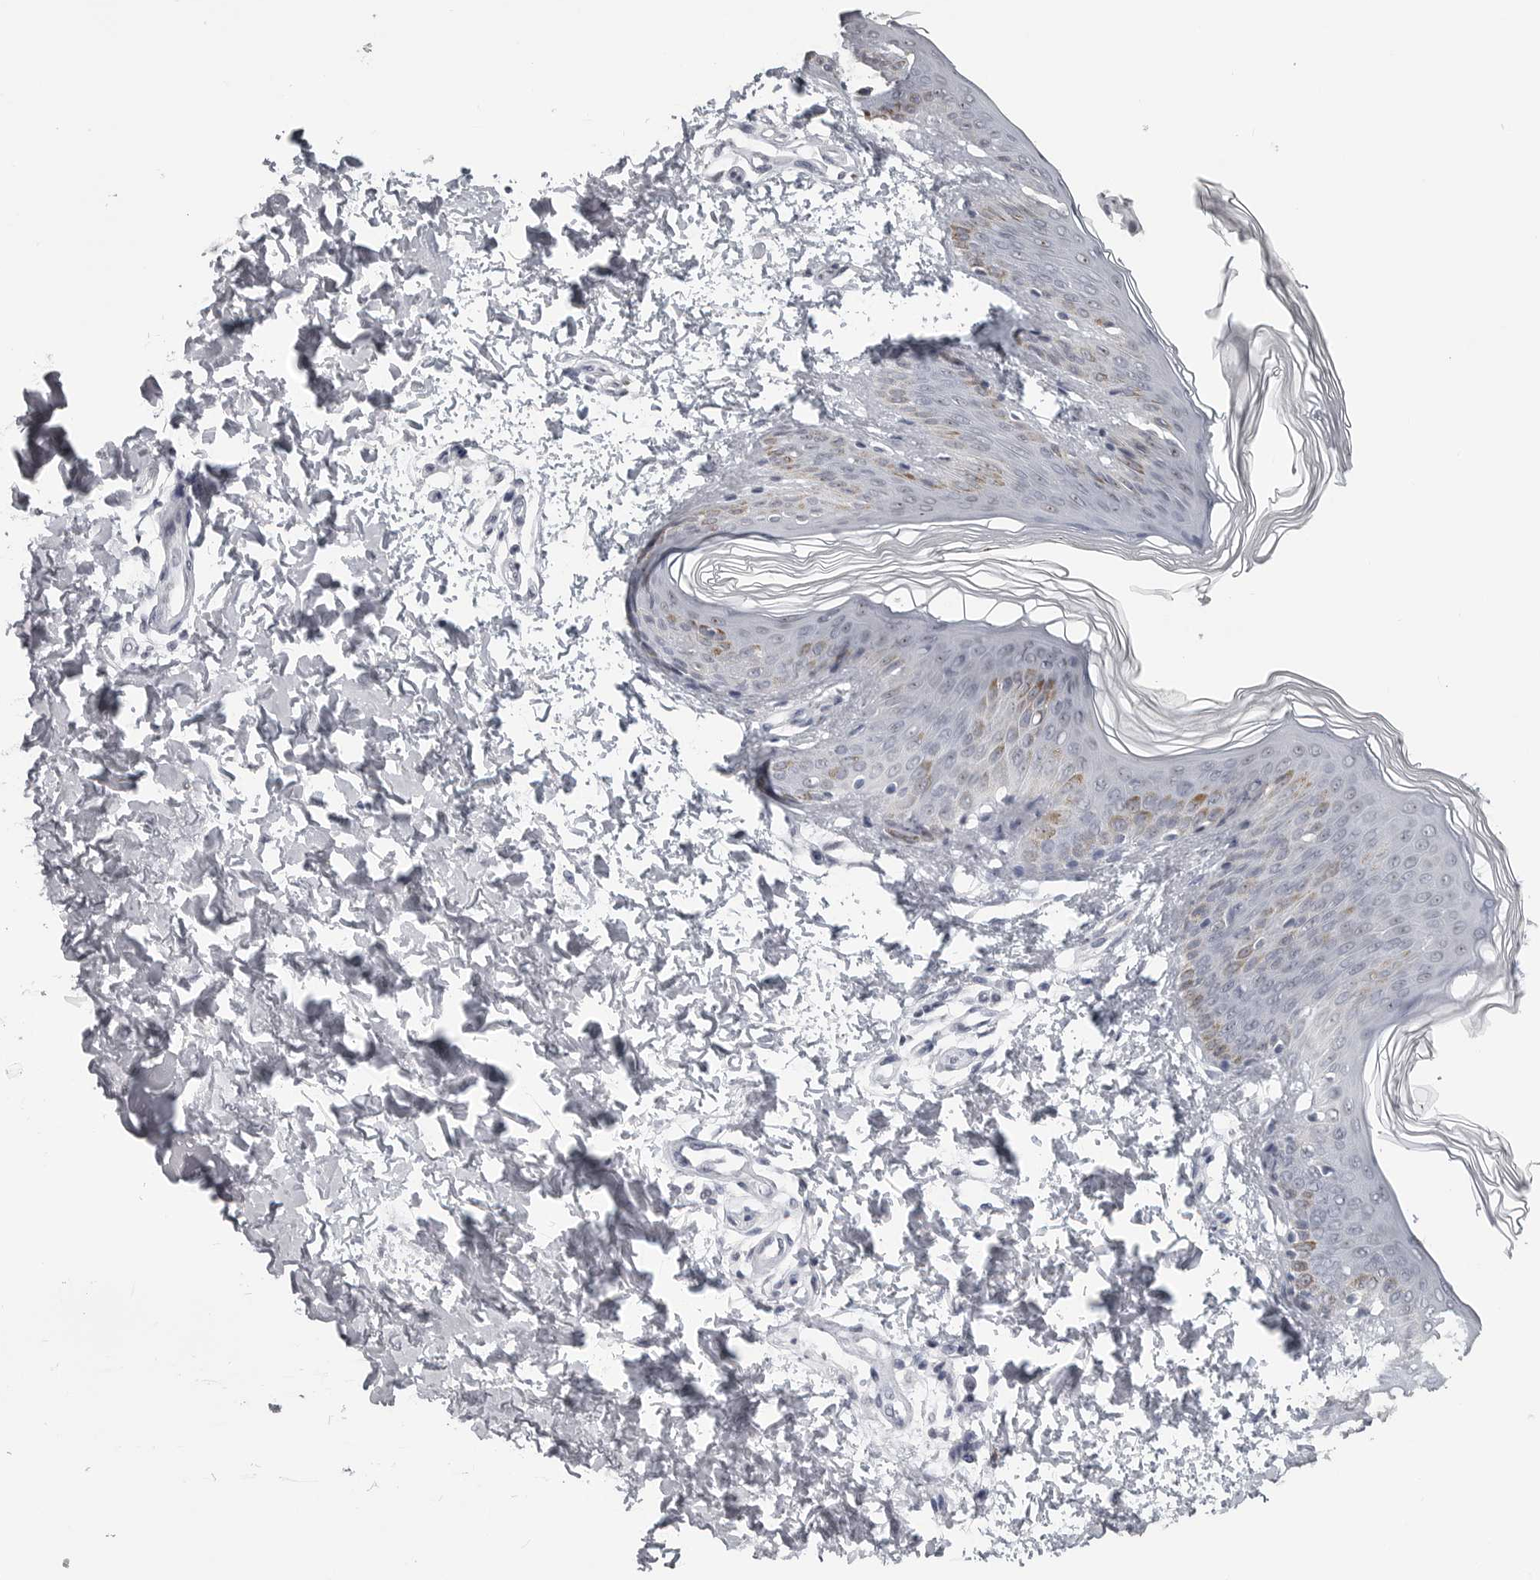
{"staining": {"intensity": "negative", "quantity": "none", "location": "none"}, "tissue": "skin", "cell_type": "Fibroblasts", "image_type": "normal", "snomed": [{"axis": "morphology", "description": "Normal tissue, NOS"}, {"axis": "morphology", "description": "Neoplasm, benign, NOS"}, {"axis": "topography", "description": "Skin"}, {"axis": "topography", "description": "Soft tissue"}], "caption": "The photomicrograph displays no significant expression in fibroblasts of skin.", "gene": "DDX54", "patient": {"sex": "male", "age": 26}}